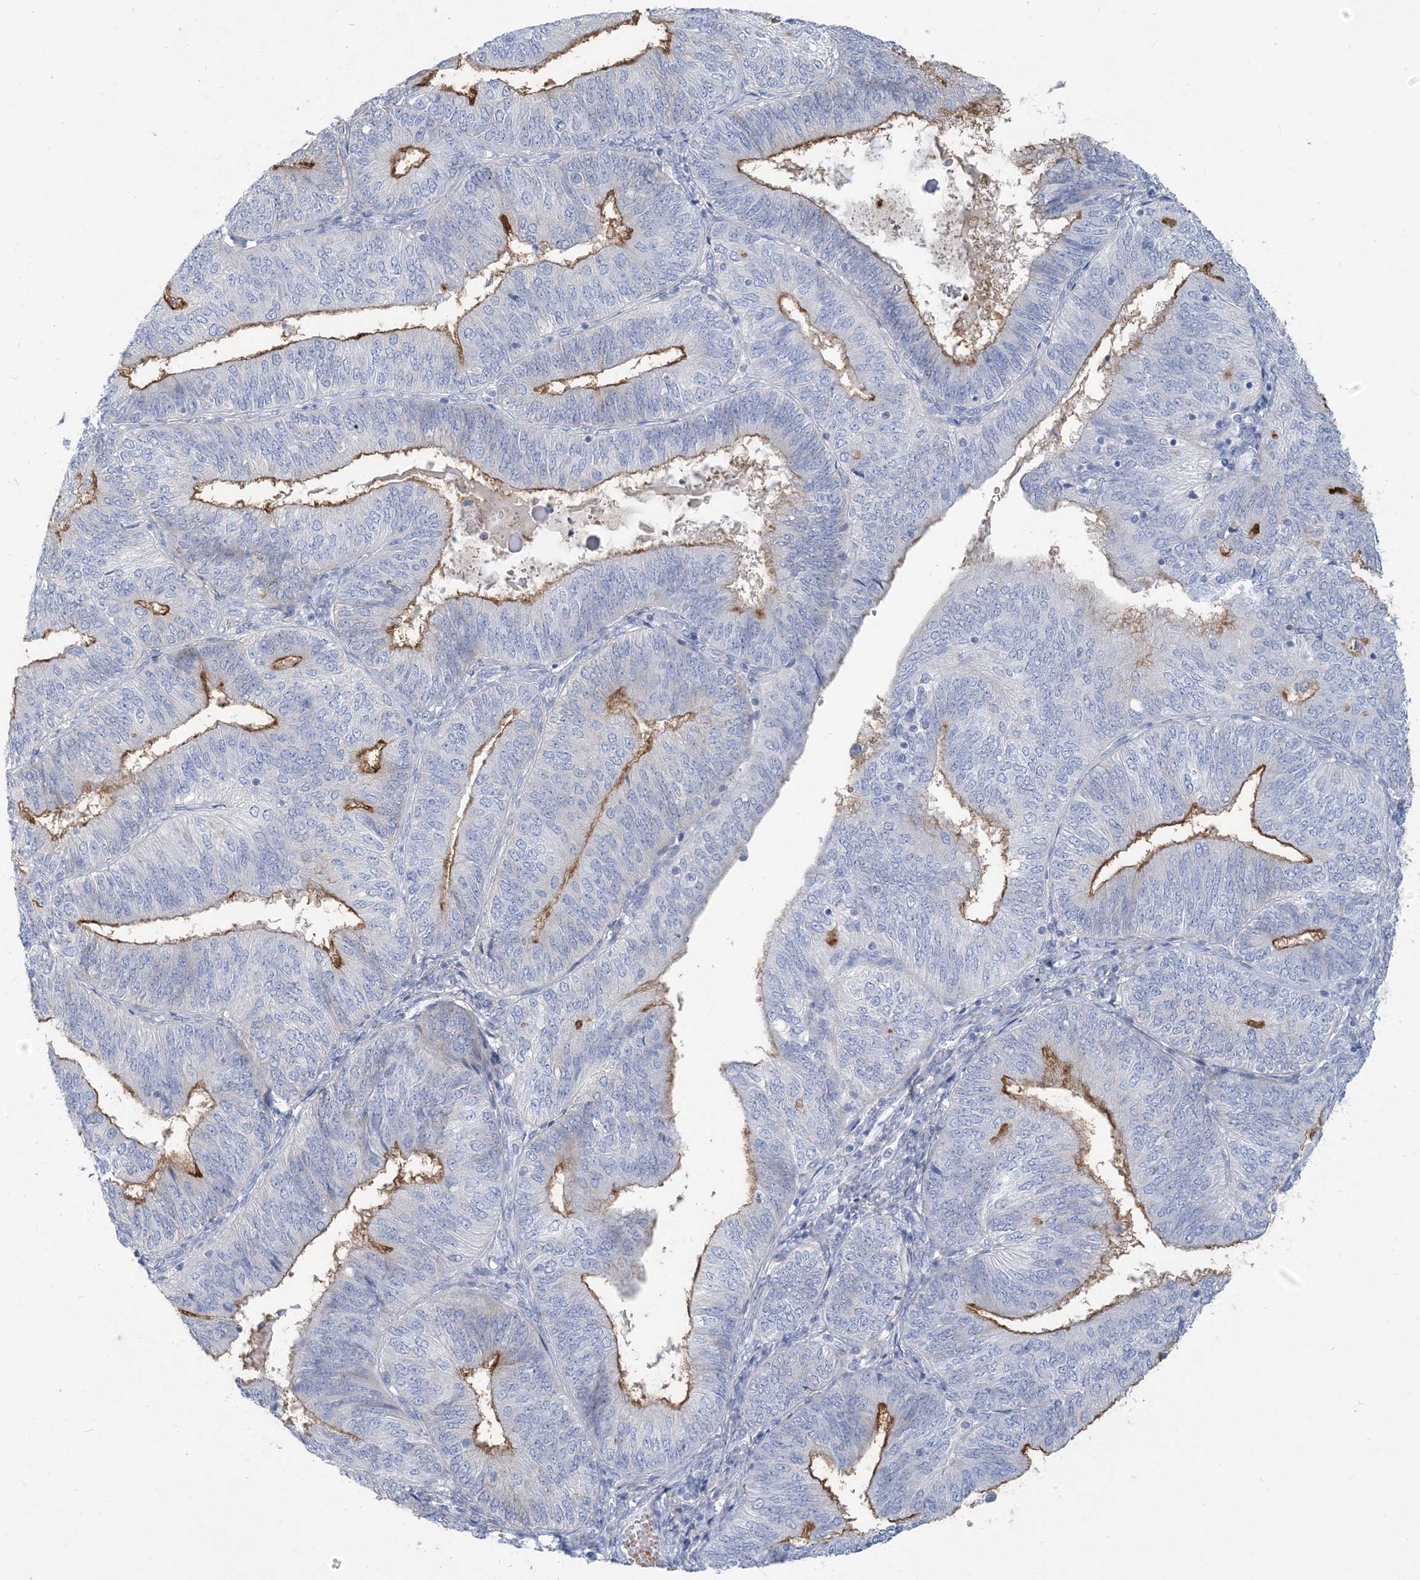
{"staining": {"intensity": "moderate", "quantity": "<25%", "location": "cytoplasmic/membranous"}, "tissue": "endometrial cancer", "cell_type": "Tumor cells", "image_type": "cancer", "snomed": [{"axis": "morphology", "description": "Adenocarcinoma, NOS"}, {"axis": "topography", "description": "Endometrium"}], "caption": "Endometrial adenocarcinoma stained with DAB (3,3'-diaminobenzidine) immunohistochemistry shows low levels of moderate cytoplasmic/membranous positivity in approximately <25% of tumor cells.", "gene": "MOXD1", "patient": {"sex": "female", "age": 58}}